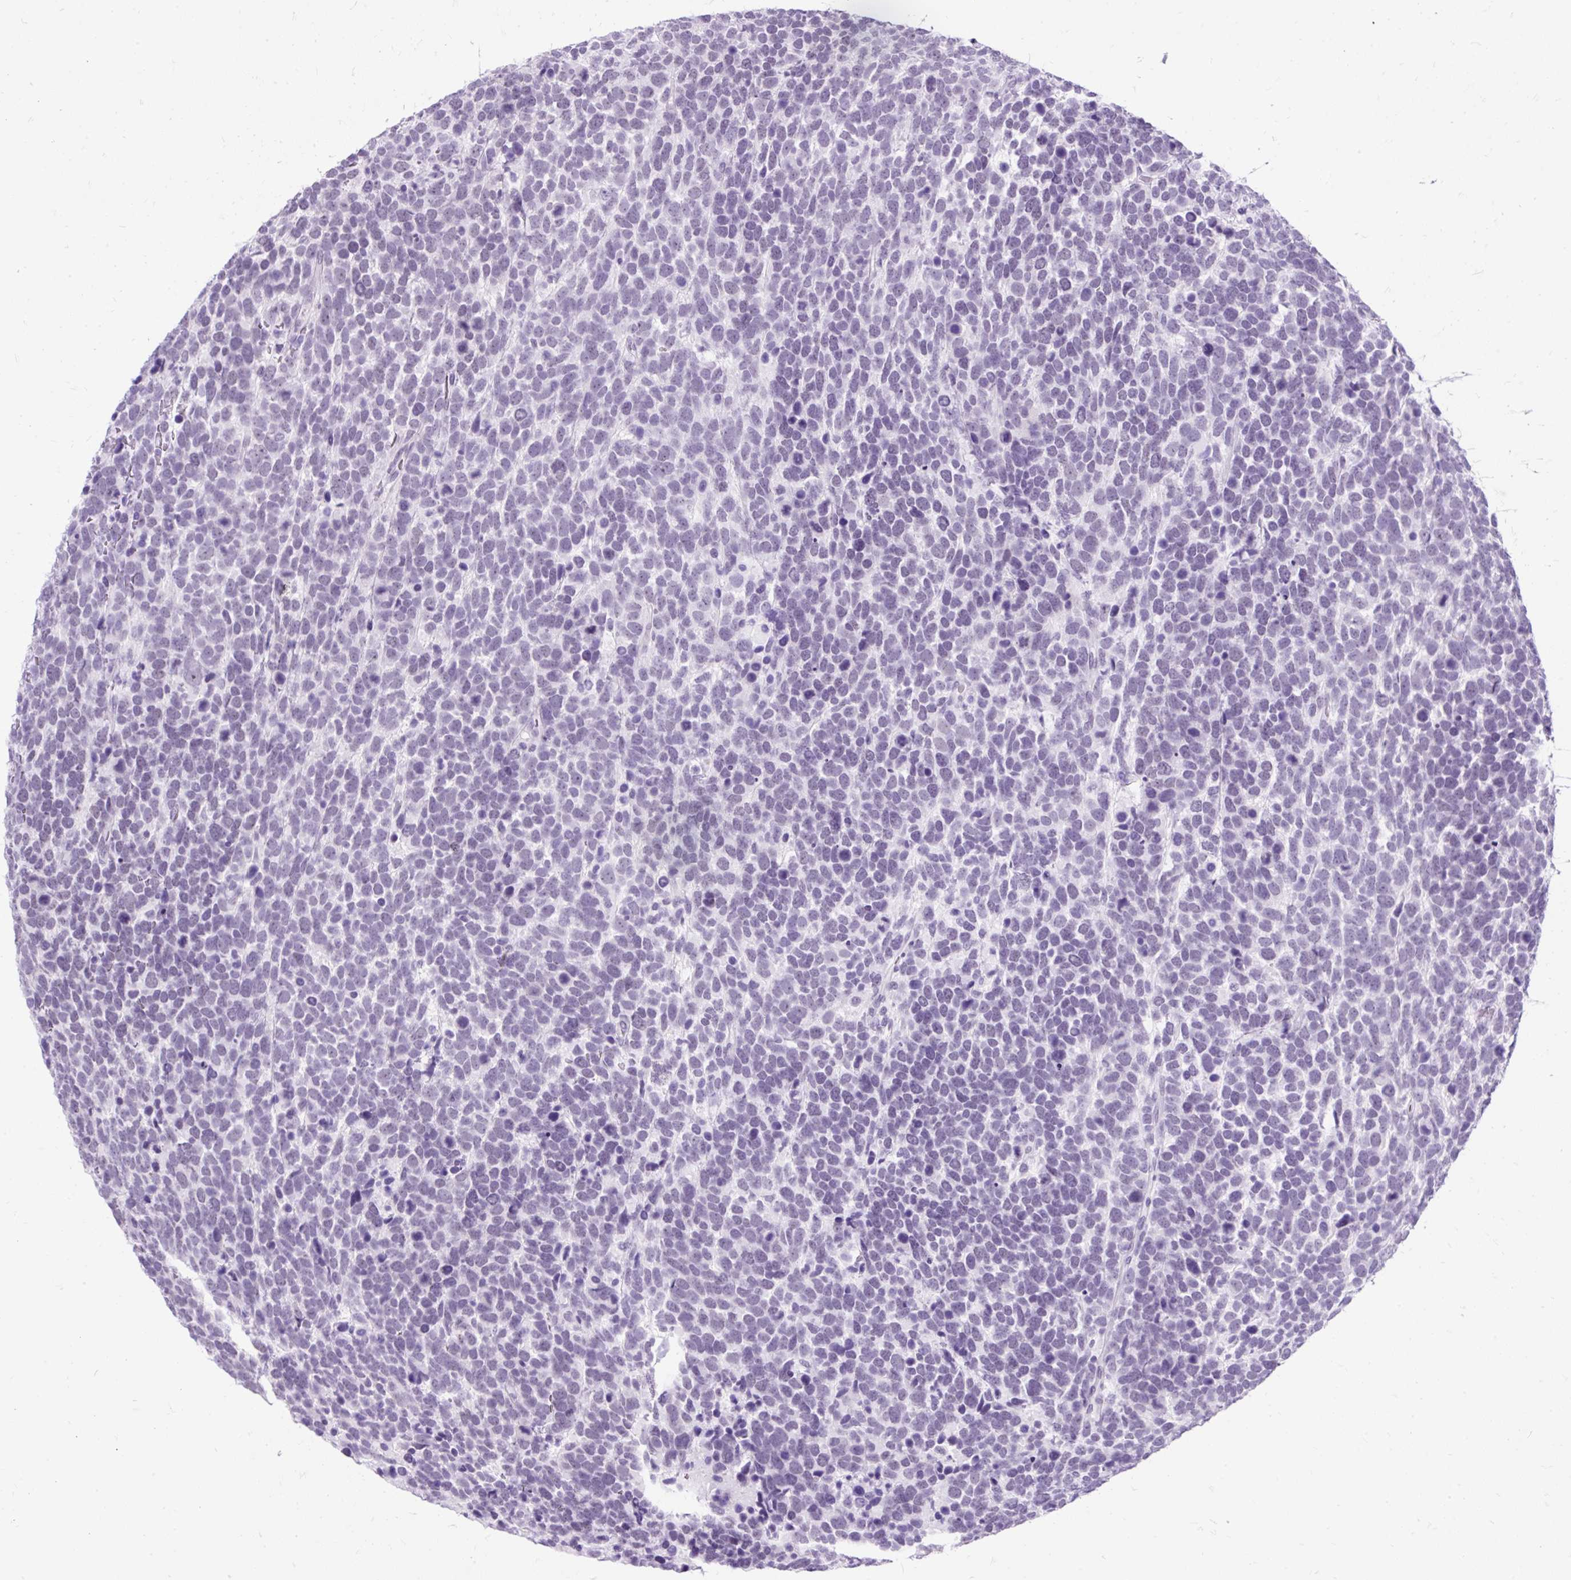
{"staining": {"intensity": "negative", "quantity": "none", "location": "none"}, "tissue": "urothelial cancer", "cell_type": "Tumor cells", "image_type": "cancer", "snomed": [{"axis": "morphology", "description": "Urothelial carcinoma, High grade"}, {"axis": "topography", "description": "Urinary bladder"}], "caption": "High magnification brightfield microscopy of urothelial cancer stained with DAB (brown) and counterstained with hematoxylin (blue): tumor cells show no significant expression.", "gene": "SCGB1A1", "patient": {"sex": "female", "age": 82}}